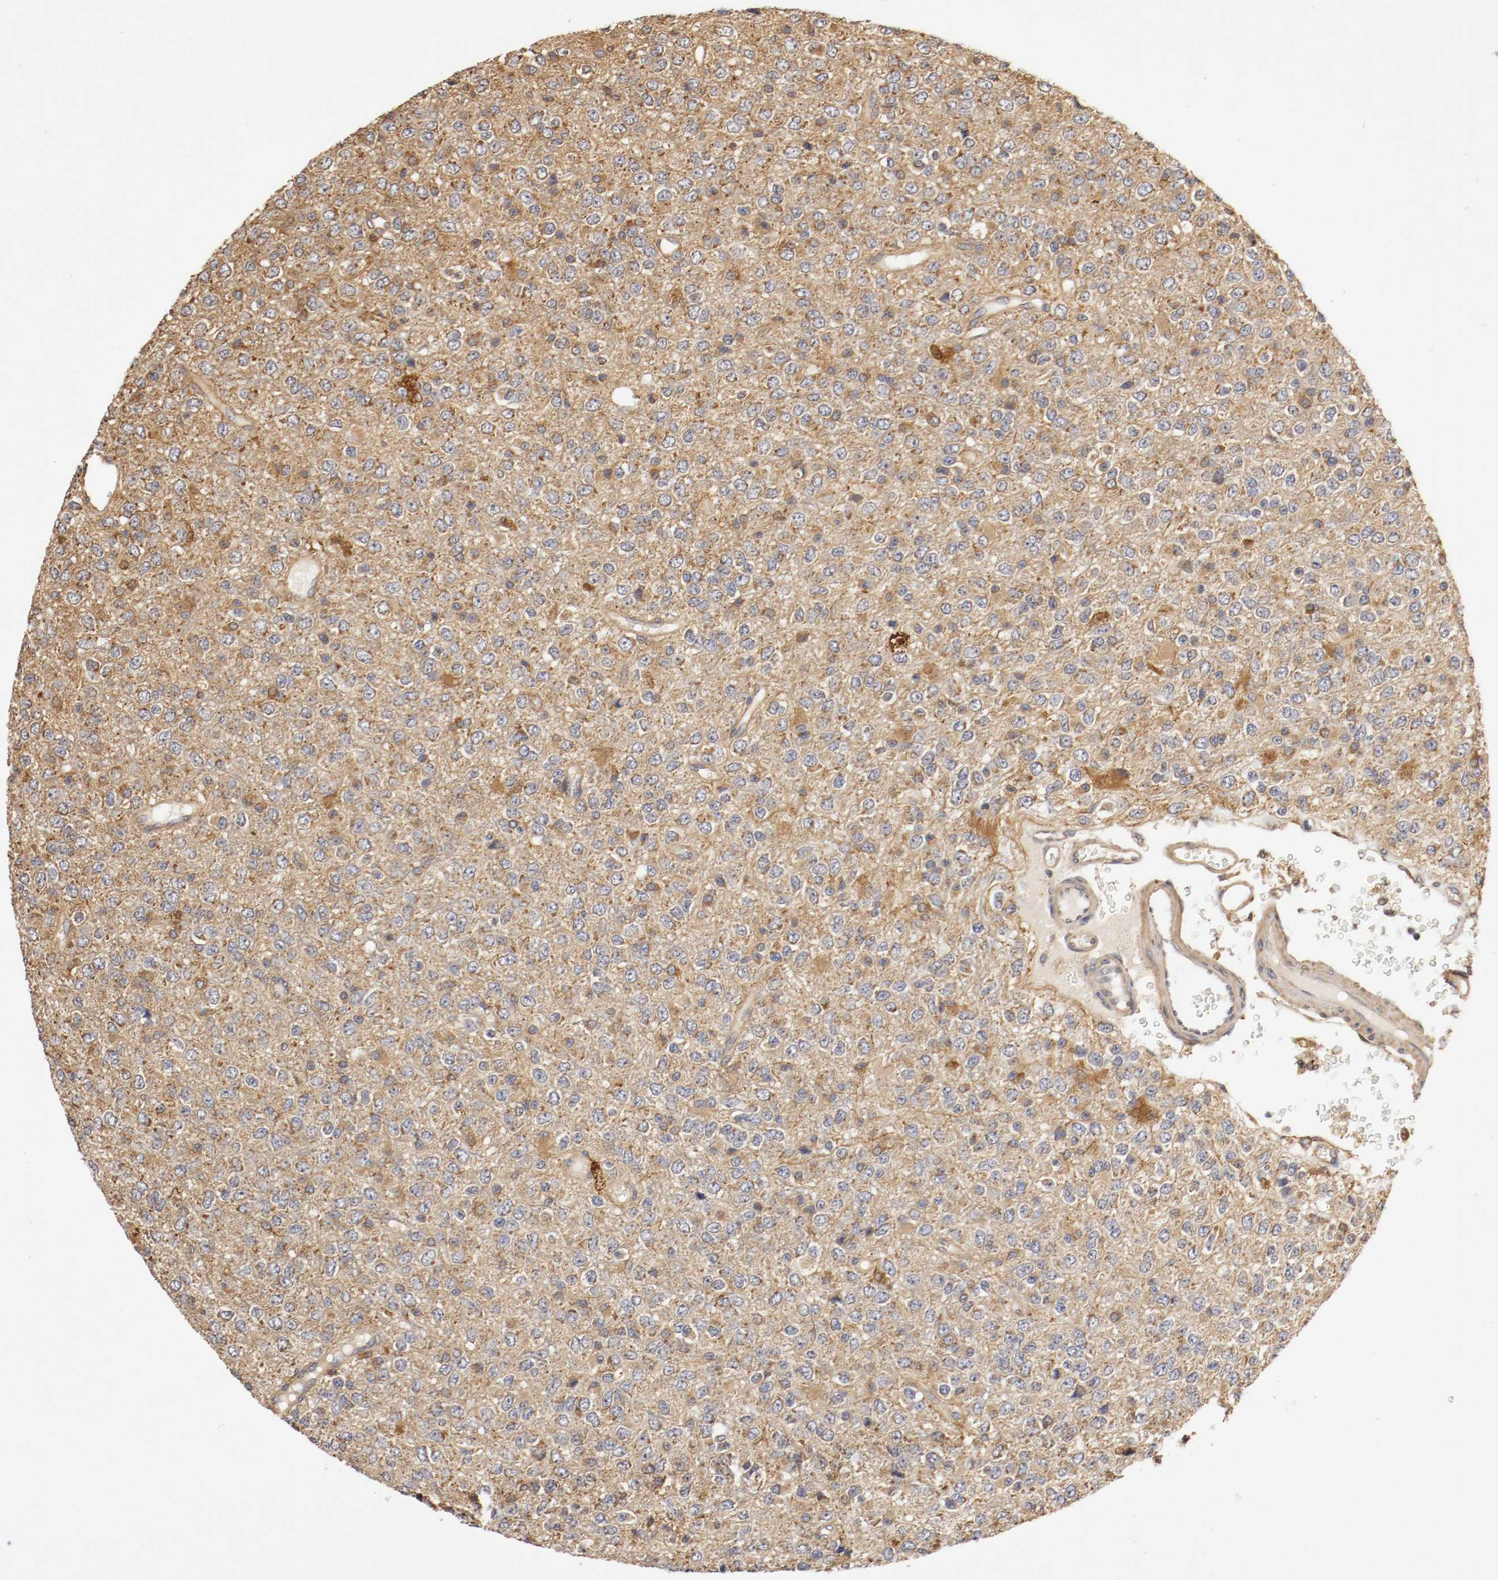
{"staining": {"intensity": "moderate", "quantity": ">75%", "location": "cytoplasmic/membranous"}, "tissue": "glioma", "cell_type": "Tumor cells", "image_type": "cancer", "snomed": [{"axis": "morphology", "description": "Glioma, malignant, High grade"}, {"axis": "topography", "description": "pancreas cauda"}], "caption": "Immunohistochemistry (IHC) of human glioma displays medium levels of moderate cytoplasmic/membranous positivity in about >75% of tumor cells.", "gene": "VEZT", "patient": {"sex": "male", "age": 60}}